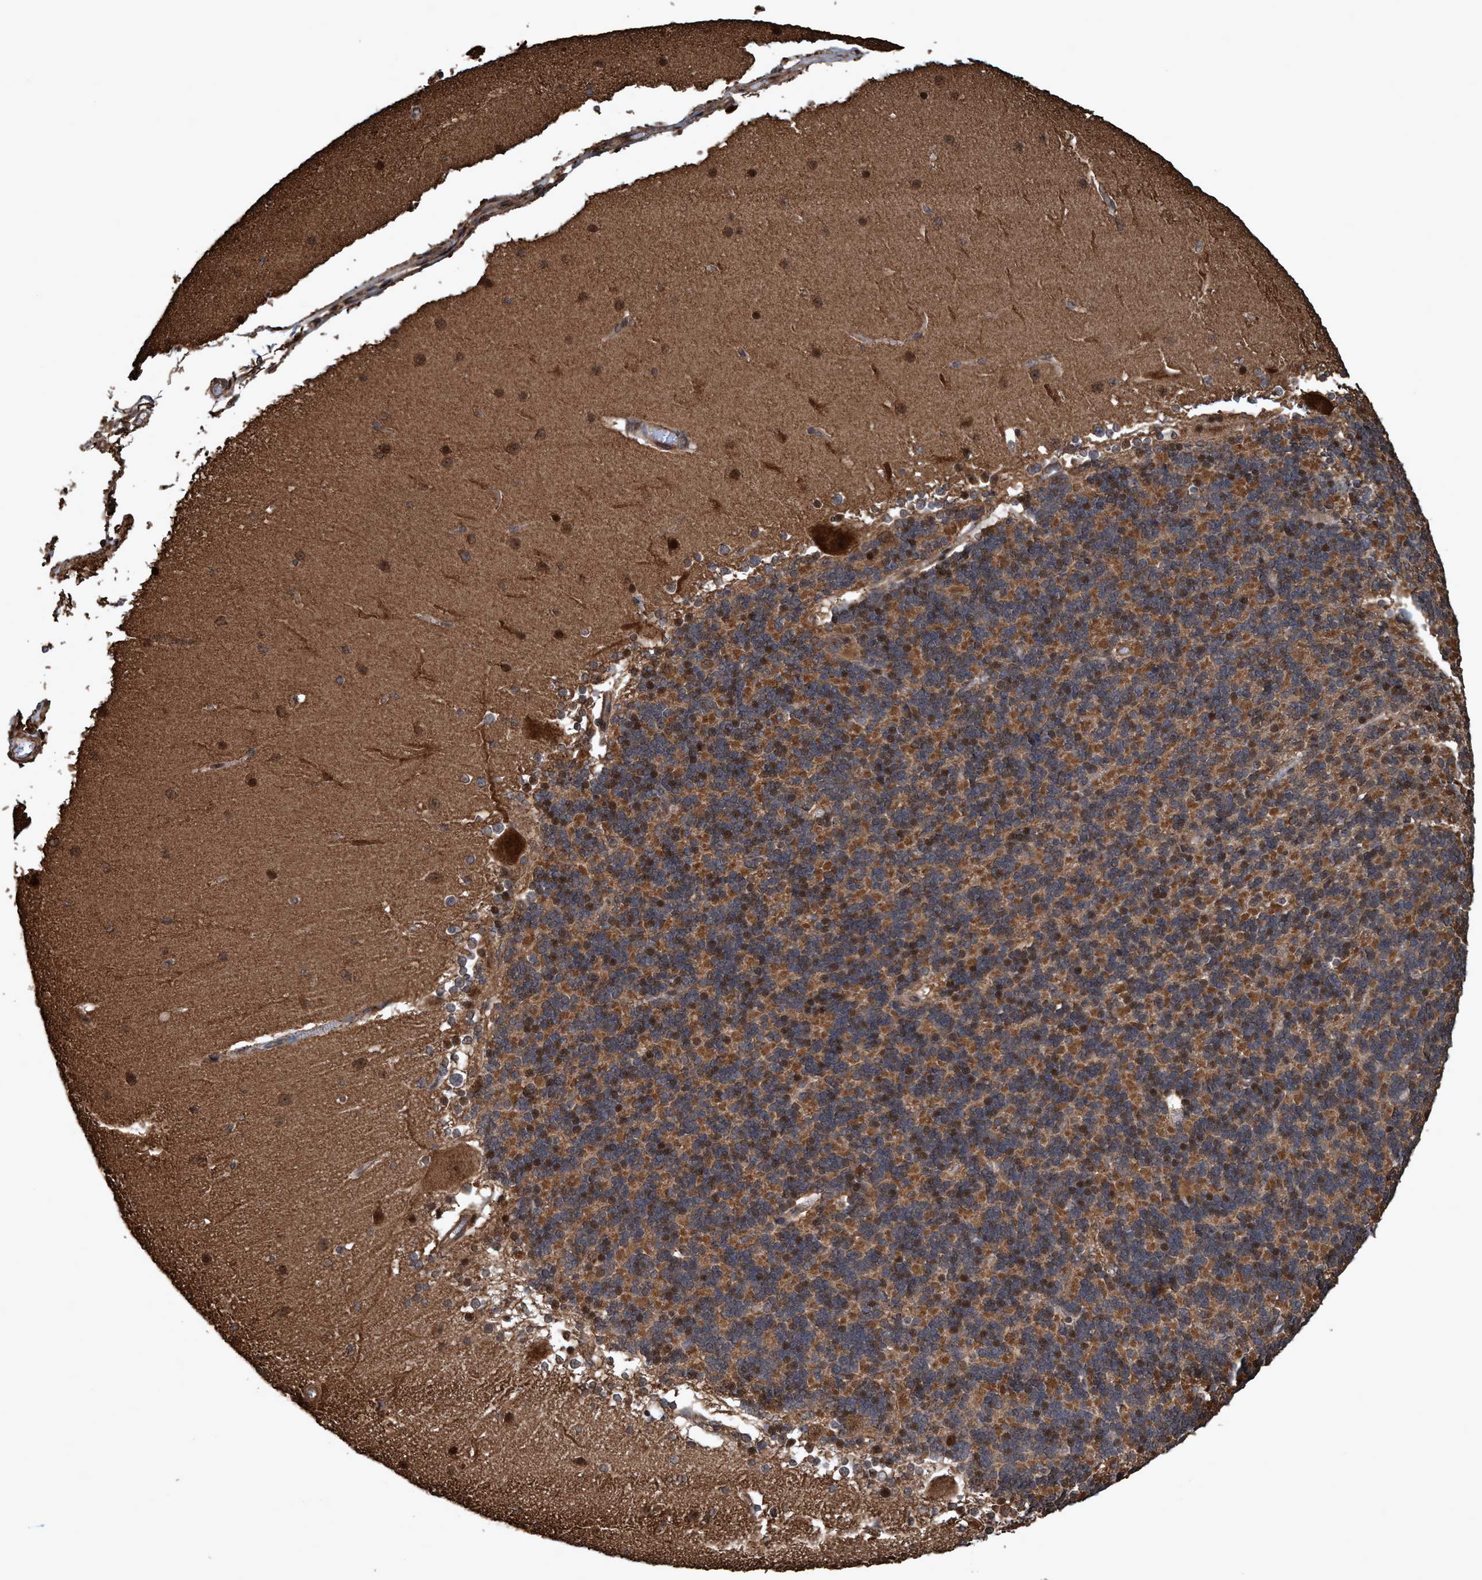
{"staining": {"intensity": "moderate", "quantity": ">75%", "location": "cytoplasmic/membranous,nuclear"}, "tissue": "cerebellum", "cell_type": "Cells in granular layer", "image_type": "normal", "snomed": [{"axis": "morphology", "description": "Normal tissue, NOS"}, {"axis": "topography", "description": "Cerebellum"}], "caption": "Immunohistochemical staining of normal cerebellum exhibits moderate cytoplasmic/membranous,nuclear protein staining in about >75% of cells in granular layer.", "gene": "TRPC7", "patient": {"sex": "female", "age": 19}}